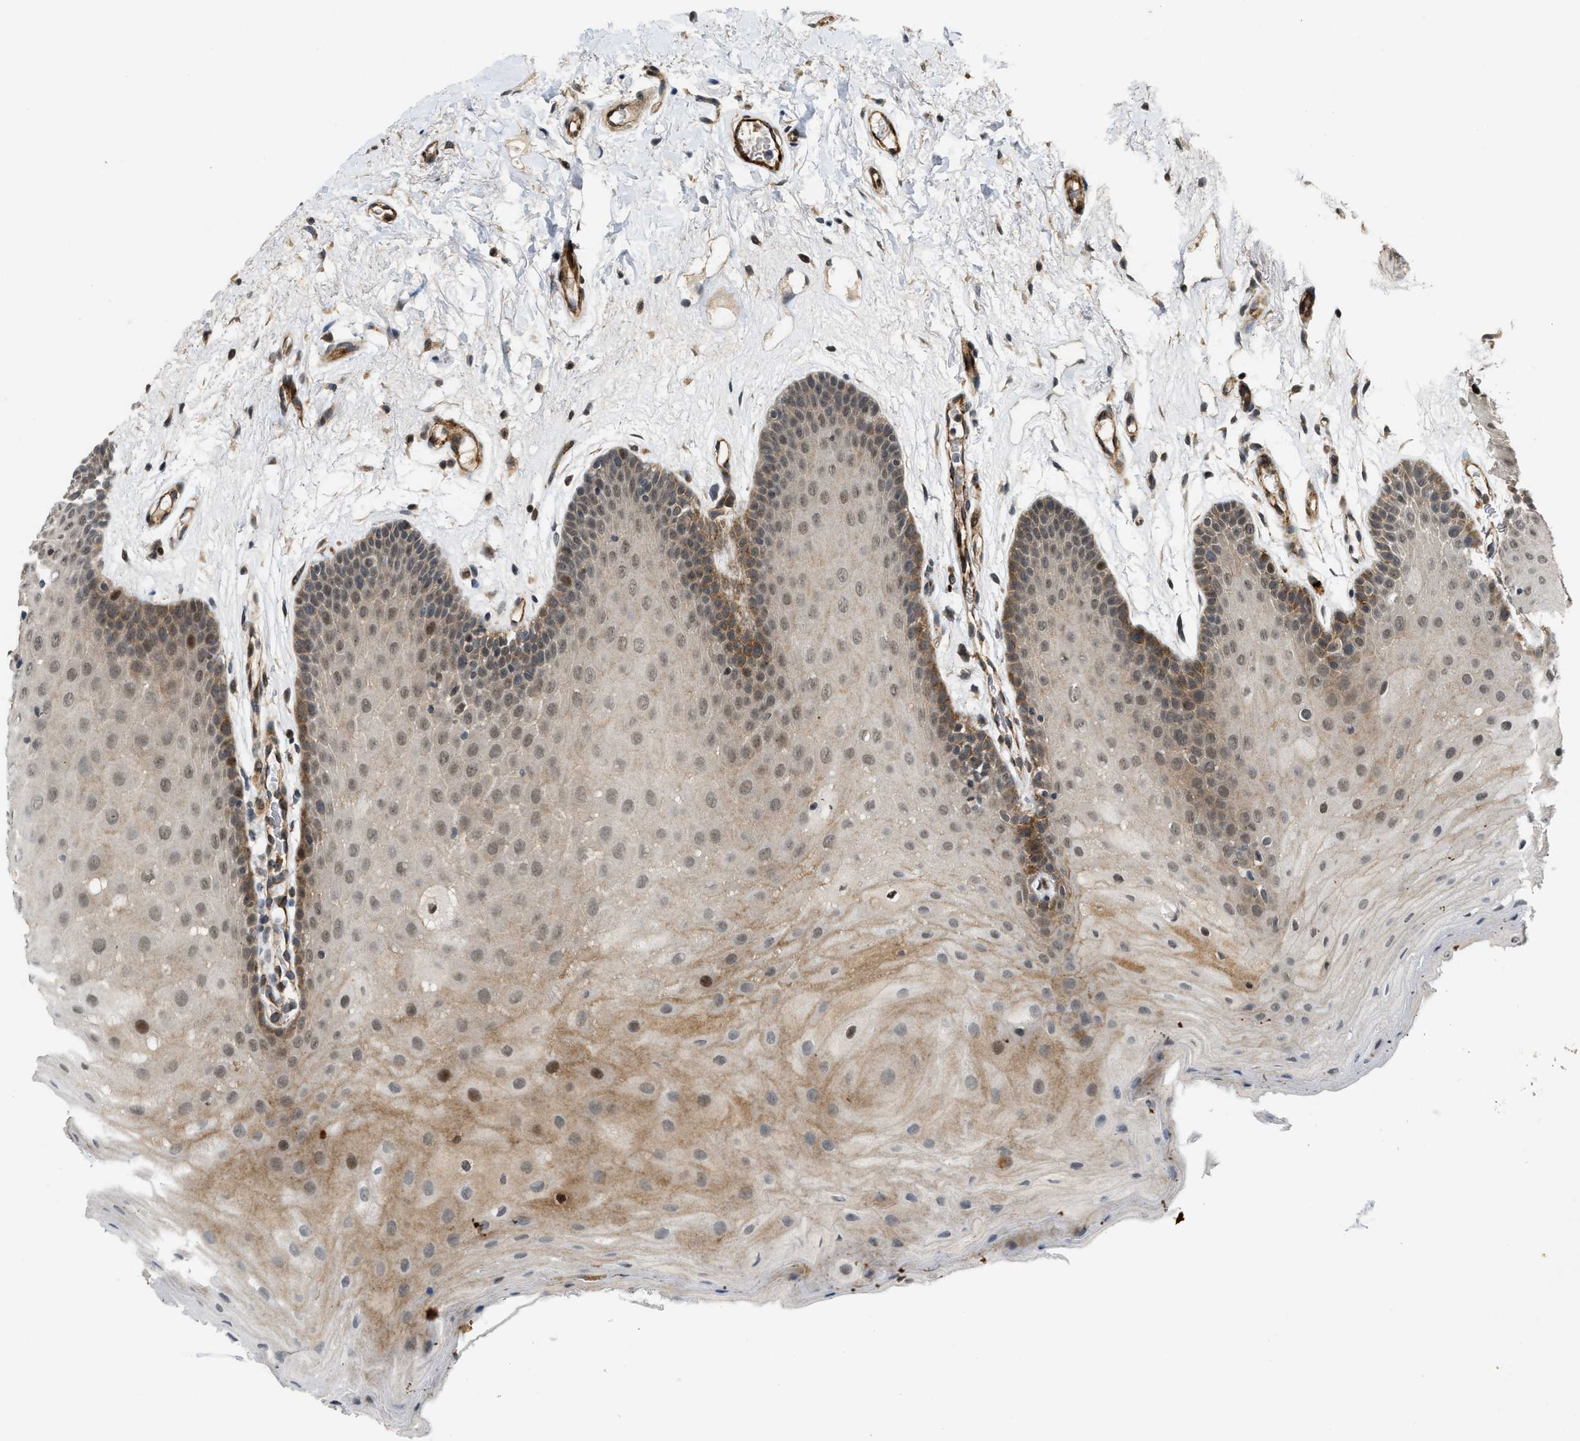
{"staining": {"intensity": "moderate", "quantity": "<25%", "location": "cytoplasmic/membranous,nuclear"}, "tissue": "oral mucosa", "cell_type": "Squamous epithelial cells", "image_type": "normal", "snomed": [{"axis": "morphology", "description": "Normal tissue, NOS"}, {"axis": "morphology", "description": "Squamous cell carcinoma, NOS"}, {"axis": "topography", "description": "Oral tissue"}, {"axis": "topography", "description": "Head-Neck"}], "caption": "DAB immunohistochemical staining of benign human oral mucosa shows moderate cytoplasmic/membranous,nuclear protein staining in approximately <25% of squamous epithelial cells. The protein of interest is stained brown, and the nuclei are stained in blue (DAB IHC with brightfield microscopy, high magnification).", "gene": "DPF2", "patient": {"sex": "male", "age": 71}}